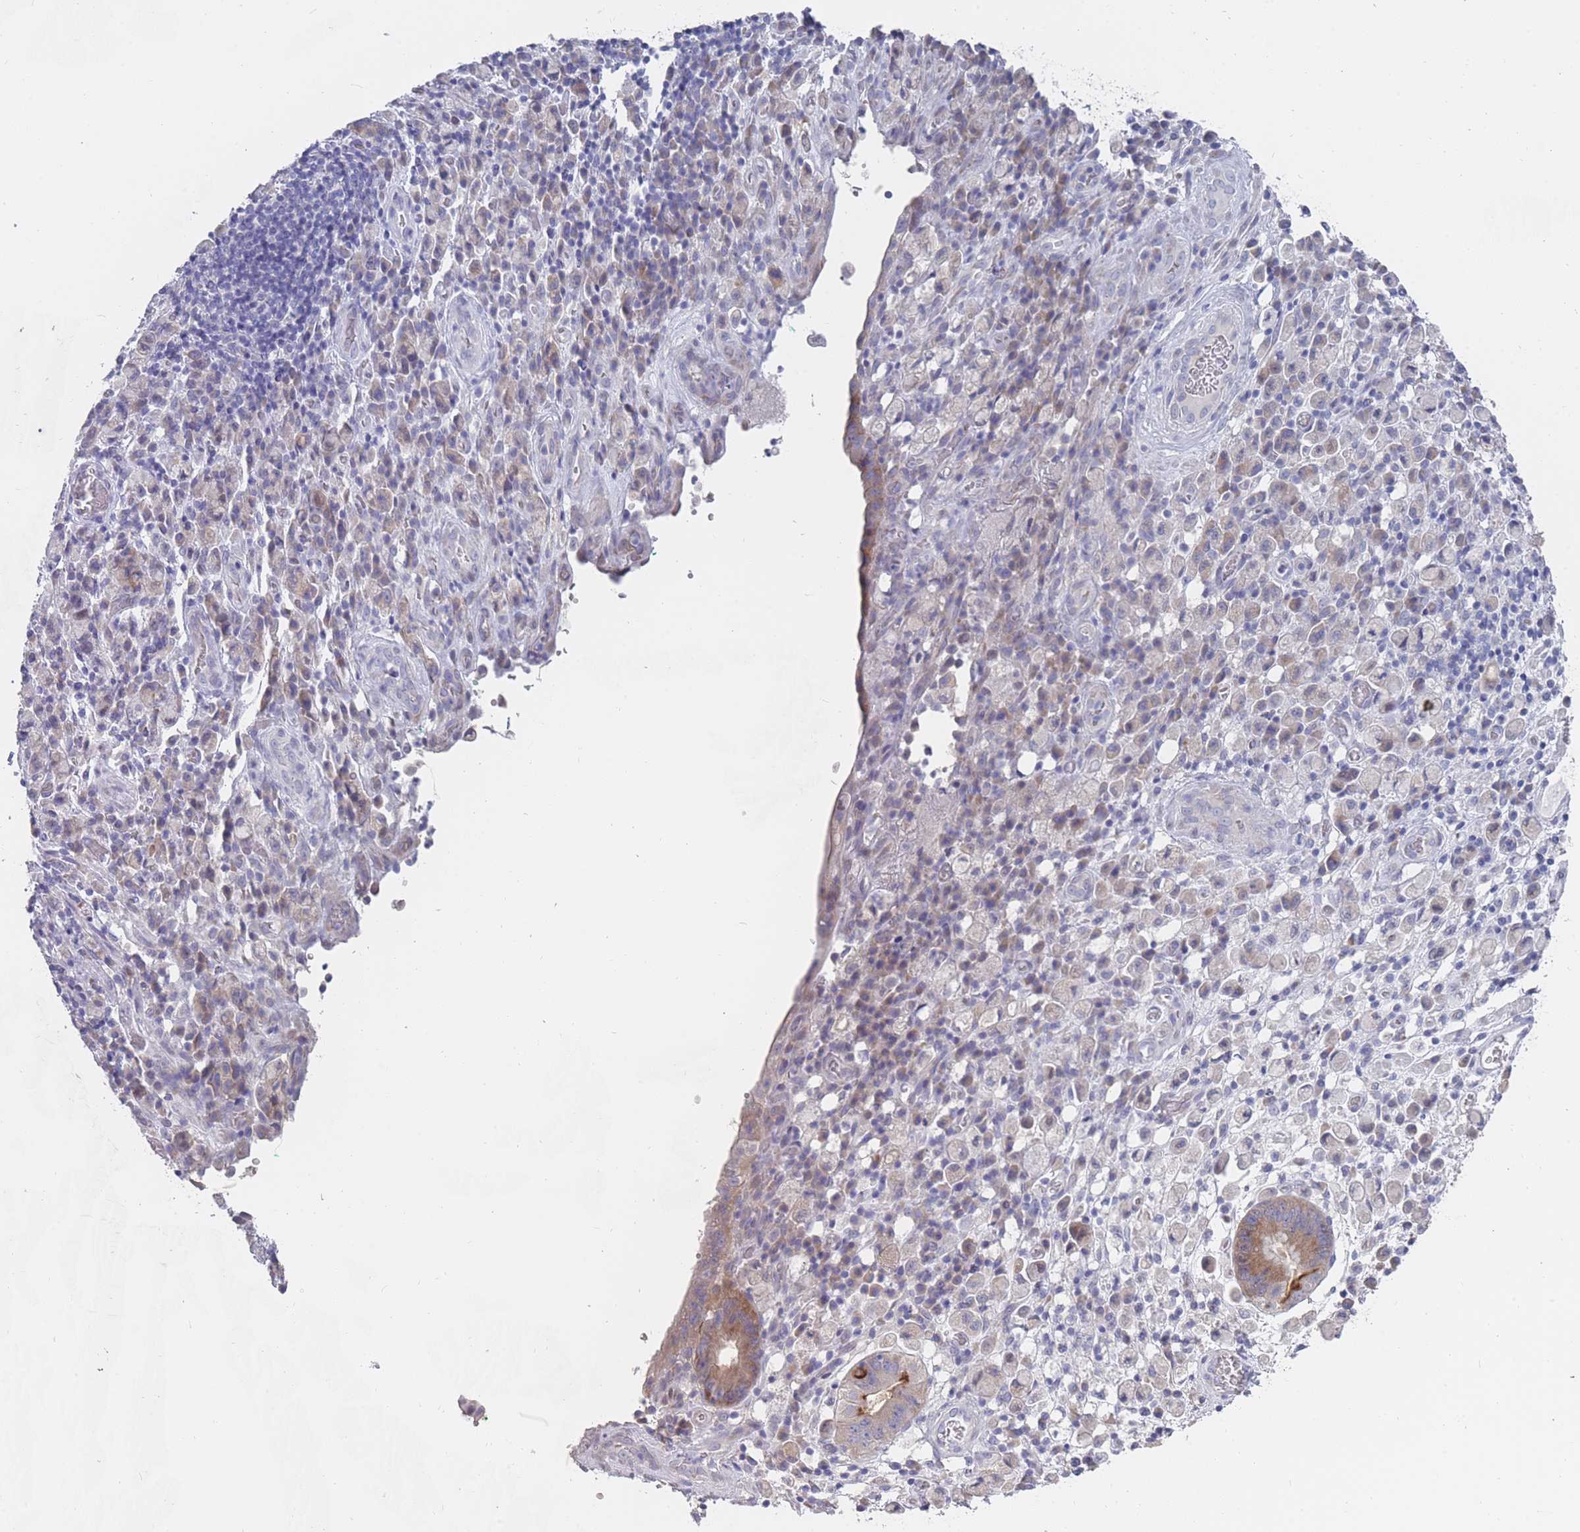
{"staining": {"intensity": "negative", "quantity": "none", "location": "none"}, "tissue": "stomach cancer", "cell_type": "Tumor cells", "image_type": "cancer", "snomed": [{"axis": "morphology", "description": "Adenocarcinoma, NOS"}, {"axis": "topography", "description": "Stomach"}], "caption": "Immunohistochemistry of stomach cancer demonstrates no staining in tumor cells. Brightfield microscopy of IHC stained with DAB (brown) and hematoxylin (blue), captured at high magnification.", "gene": "PIGU", "patient": {"sex": "male", "age": 77}}